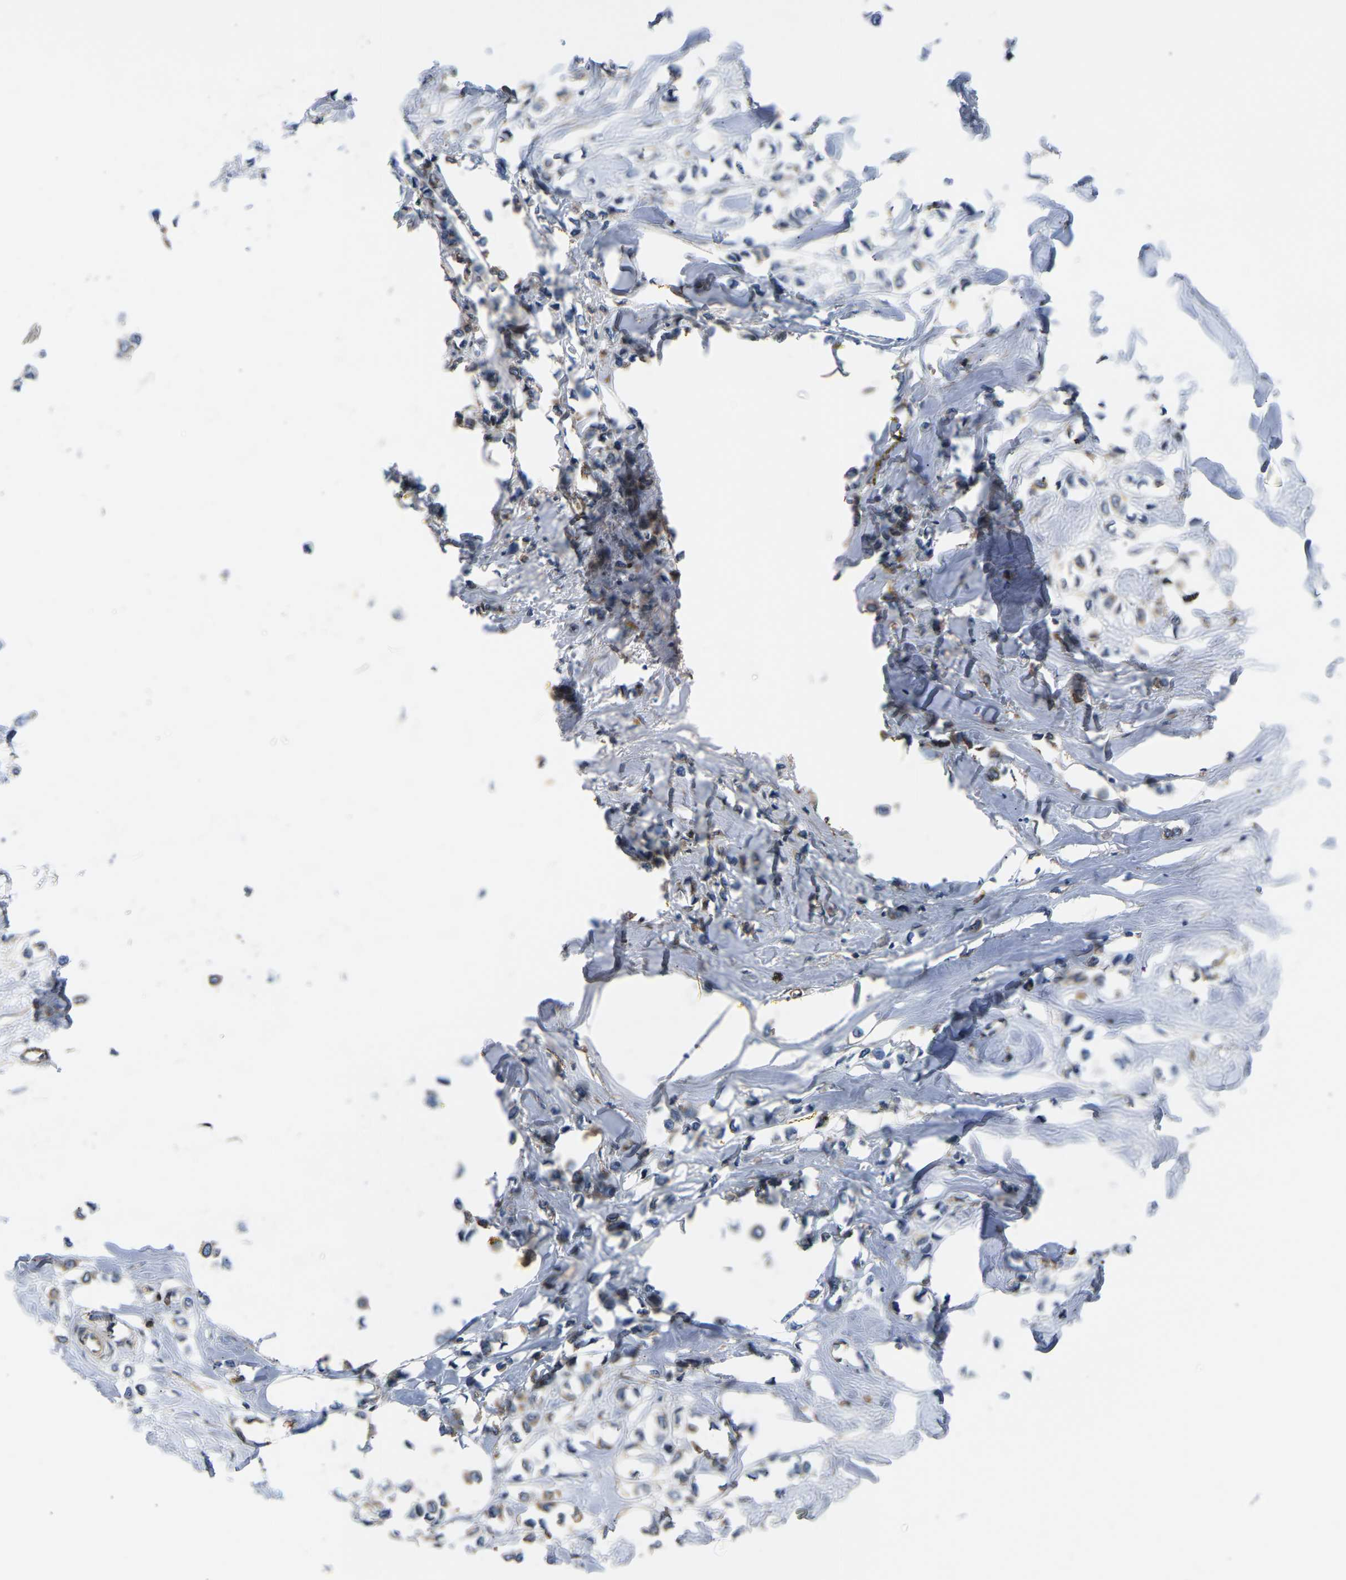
{"staining": {"intensity": "weak", "quantity": "<25%", "location": "cytoplasmic/membranous"}, "tissue": "breast cancer", "cell_type": "Tumor cells", "image_type": "cancer", "snomed": [{"axis": "morphology", "description": "Lobular carcinoma"}, {"axis": "topography", "description": "Breast"}], "caption": "This micrograph is of breast cancer stained with IHC to label a protein in brown with the nuclei are counter-stained blue. There is no positivity in tumor cells.", "gene": "AIMP2", "patient": {"sex": "female", "age": 51}}